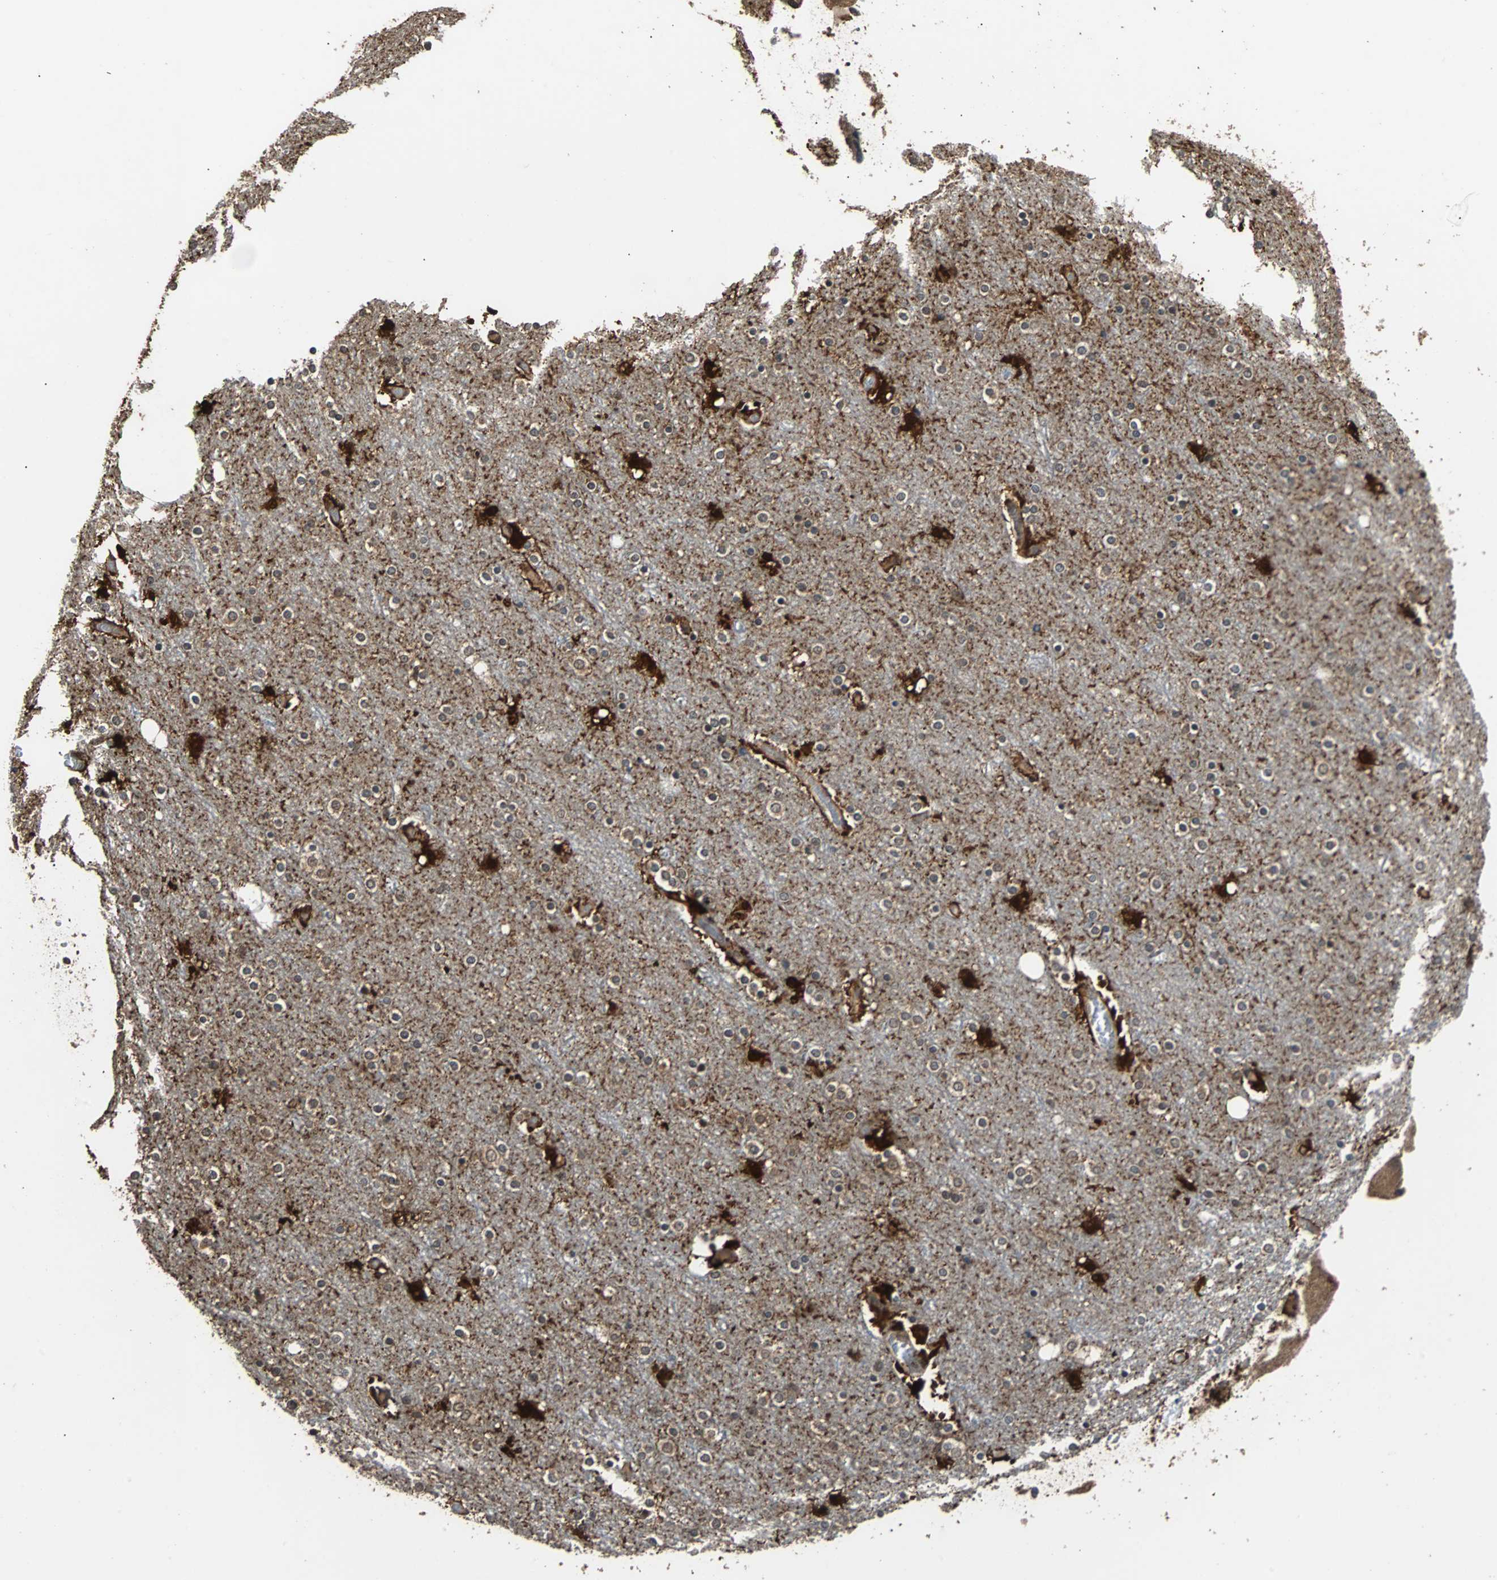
{"staining": {"intensity": "strong", "quantity": ">75%", "location": "cytoplasmic/membranous"}, "tissue": "cerebral cortex", "cell_type": "Endothelial cells", "image_type": "normal", "snomed": [{"axis": "morphology", "description": "Normal tissue, NOS"}, {"axis": "topography", "description": "Cerebral cortex"}], "caption": "Normal cerebral cortex displays strong cytoplasmic/membranous staining in about >75% of endothelial cells.", "gene": "PRDX6", "patient": {"sex": "female", "age": 54}}